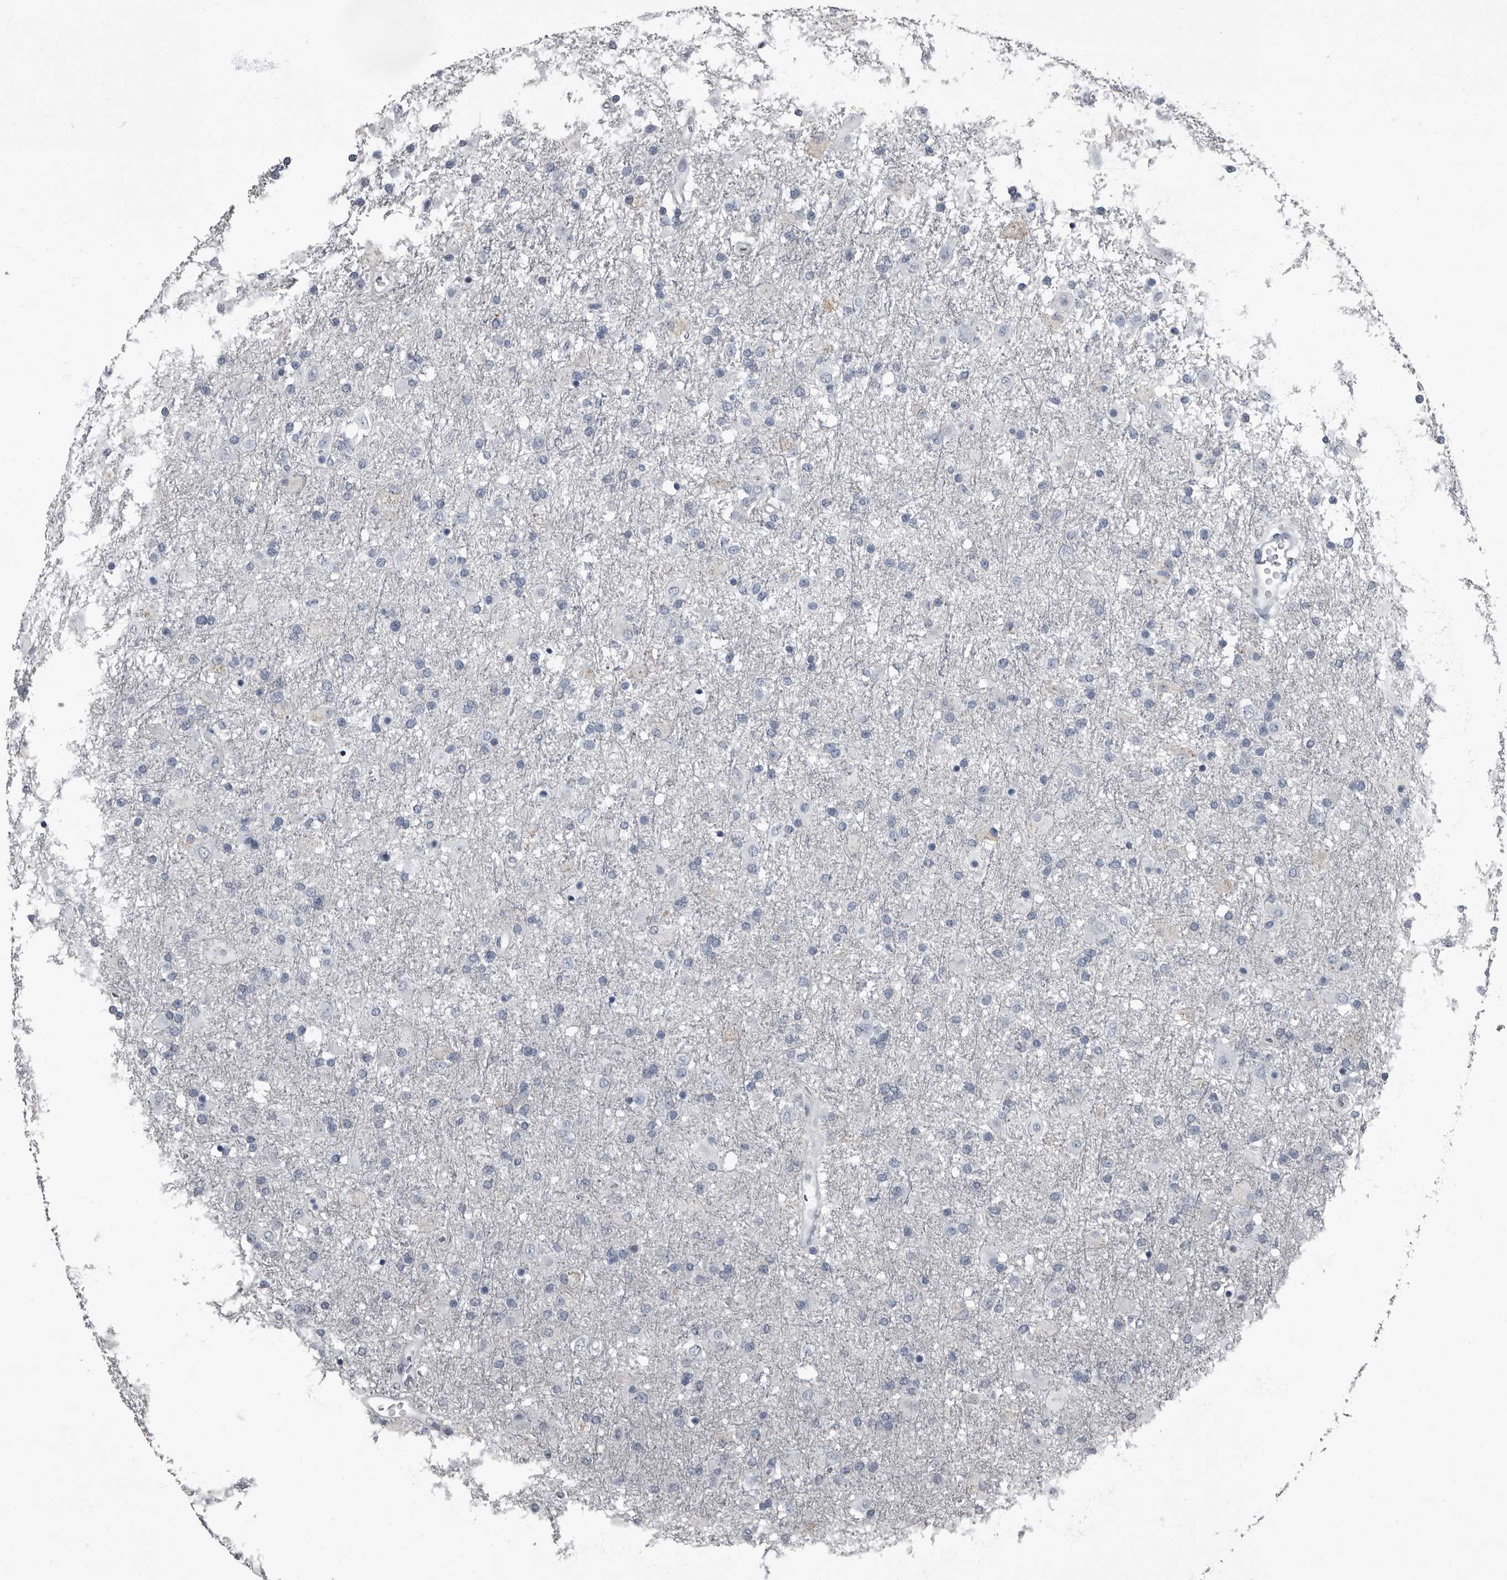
{"staining": {"intensity": "negative", "quantity": "none", "location": "none"}, "tissue": "glioma", "cell_type": "Tumor cells", "image_type": "cancer", "snomed": [{"axis": "morphology", "description": "Glioma, malignant, Low grade"}, {"axis": "topography", "description": "Brain"}], "caption": "A micrograph of glioma stained for a protein exhibits no brown staining in tumor cells.", "gene": "TPD52L1", "patient": {"sex": "male", "age": 65}}